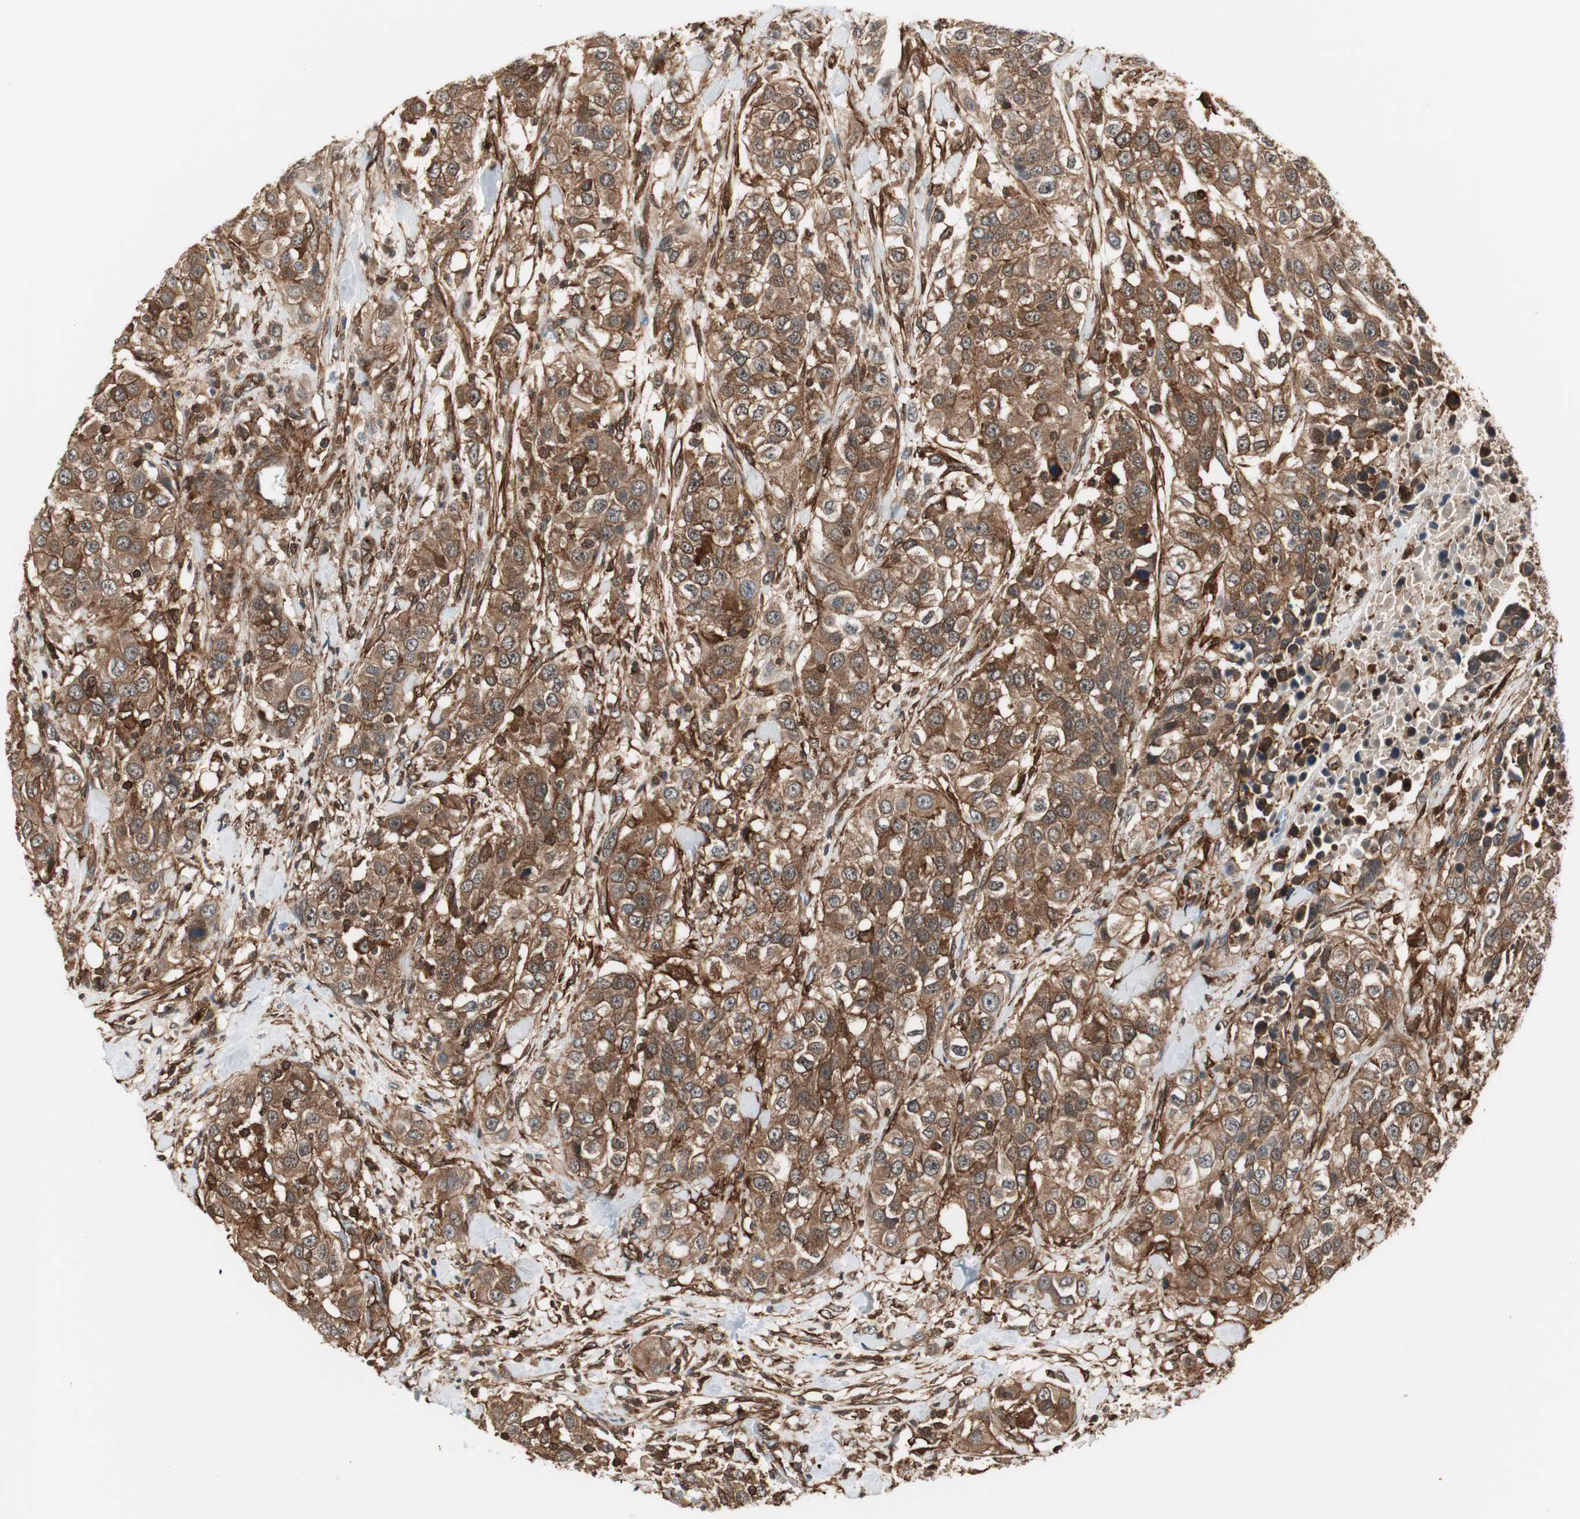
{"staining": {"intensity": "strong", "quantity": ">75%", "location": "cytoplasmic/membranous"}, "tissue": "urothelial cancer", "cell_type": "Tumor cells", "image_type": "cancer", "snomed": [{"axis": "morphology", "description": "Urothelial carcinoma, High grade"}, {"axis": "topography", "description": "Urinary bladder"}], "caption": "Immunohistochemical staining of human urothelial carcinoma (high-grade) reveals high levels of strong cytoplasmic/membranous staining in approximately >75% of tumor cells.", "gene": "PTPN11", "patient": {"sex": "female", "age": 80}}